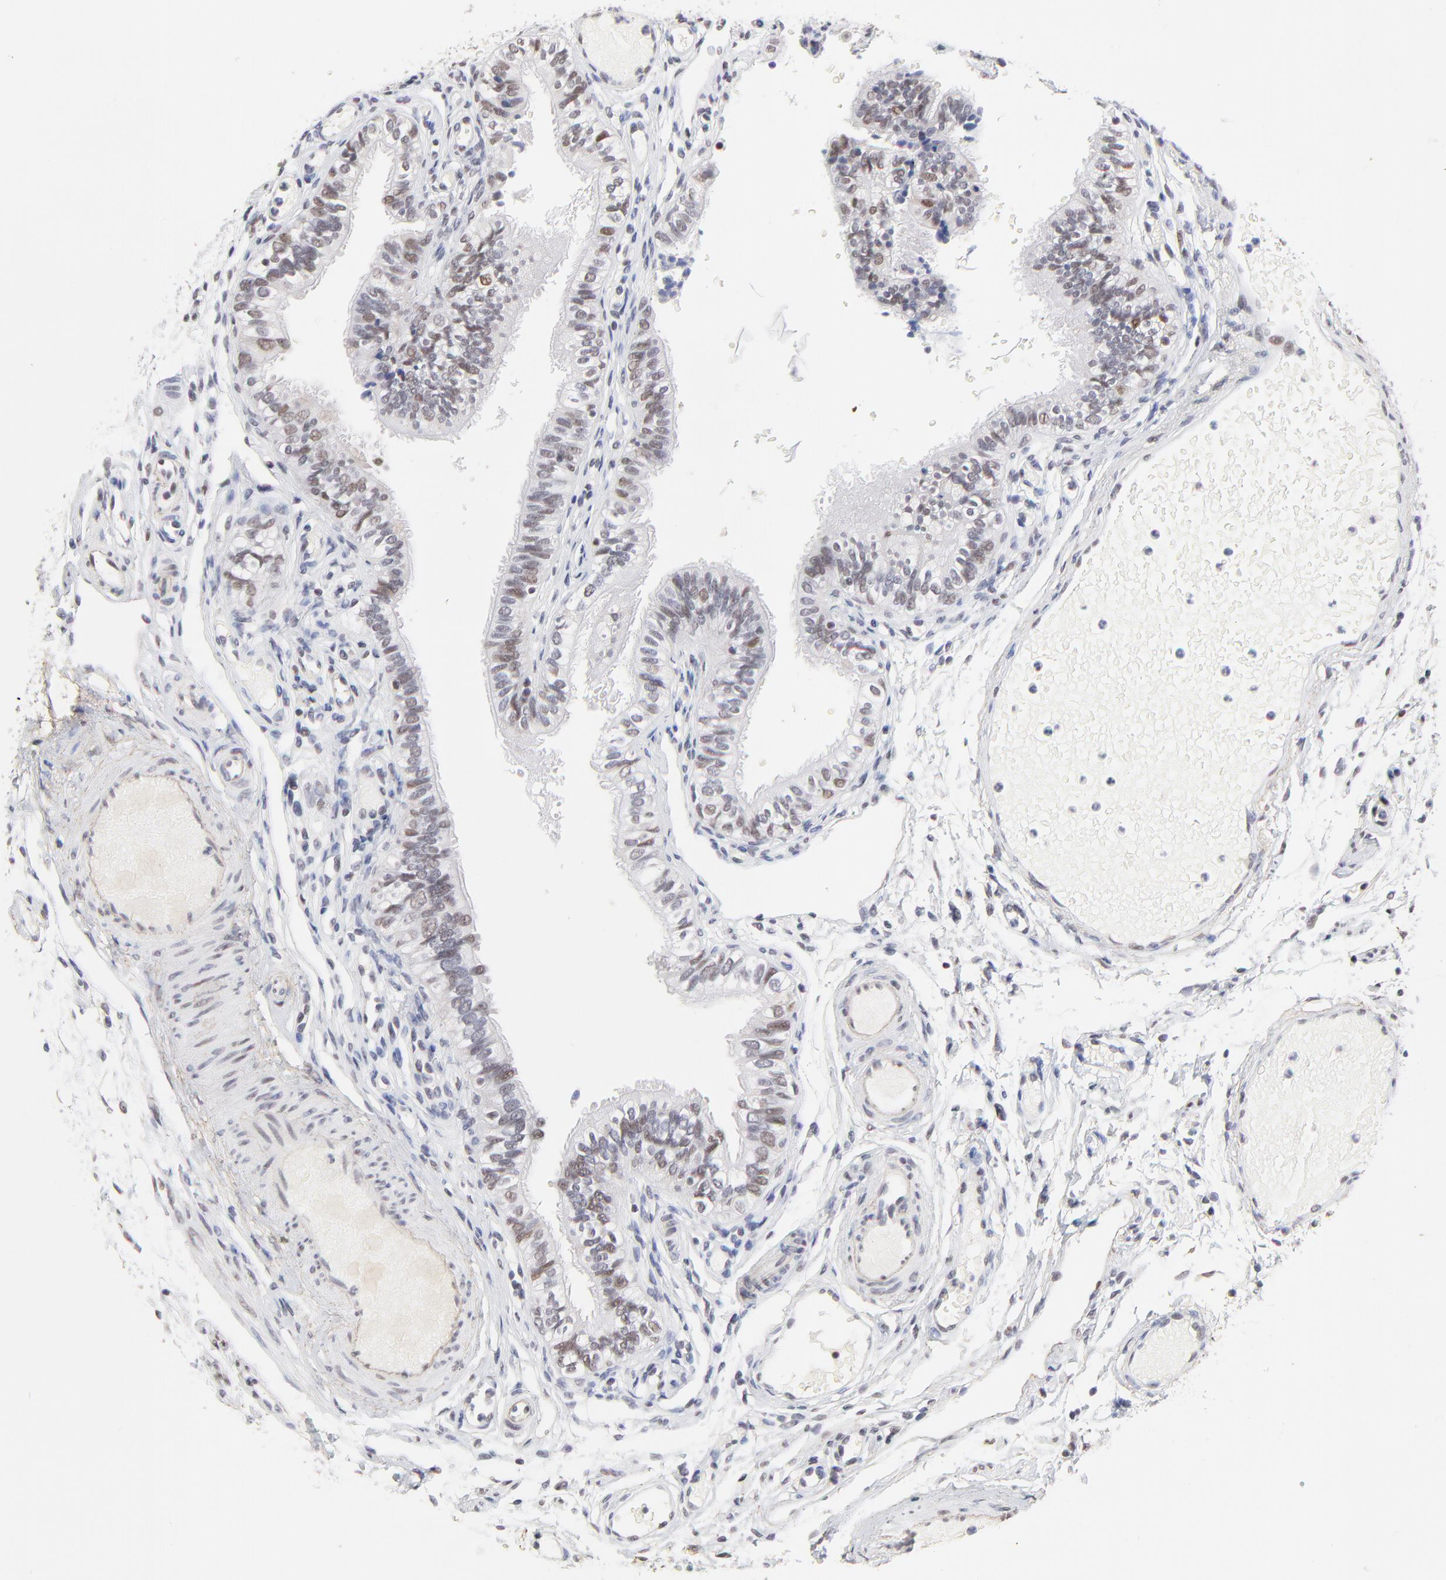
{"staining": {"intensity": "weak", "quantity": "25%-75%", "location": "nuclear"}, "tissue": "fallopian tube", "cell_type": "Glandular cells", "image_type": "normal", "snomed": [{"axis": "morphology", "description": "Normal tissue, NOS"}, {"axis": "morphology", "description": "Dermoid, NOS"}, {"axis": "topography", "description": "Fallopian tube"}], "caption": "Fallopian tube stained with a brown dye shows weak nuclear positive expression in about 25%-75% of glandular cells.", "gene": "OGFOD1", "patient": {"sex": "female", "age": 33}}